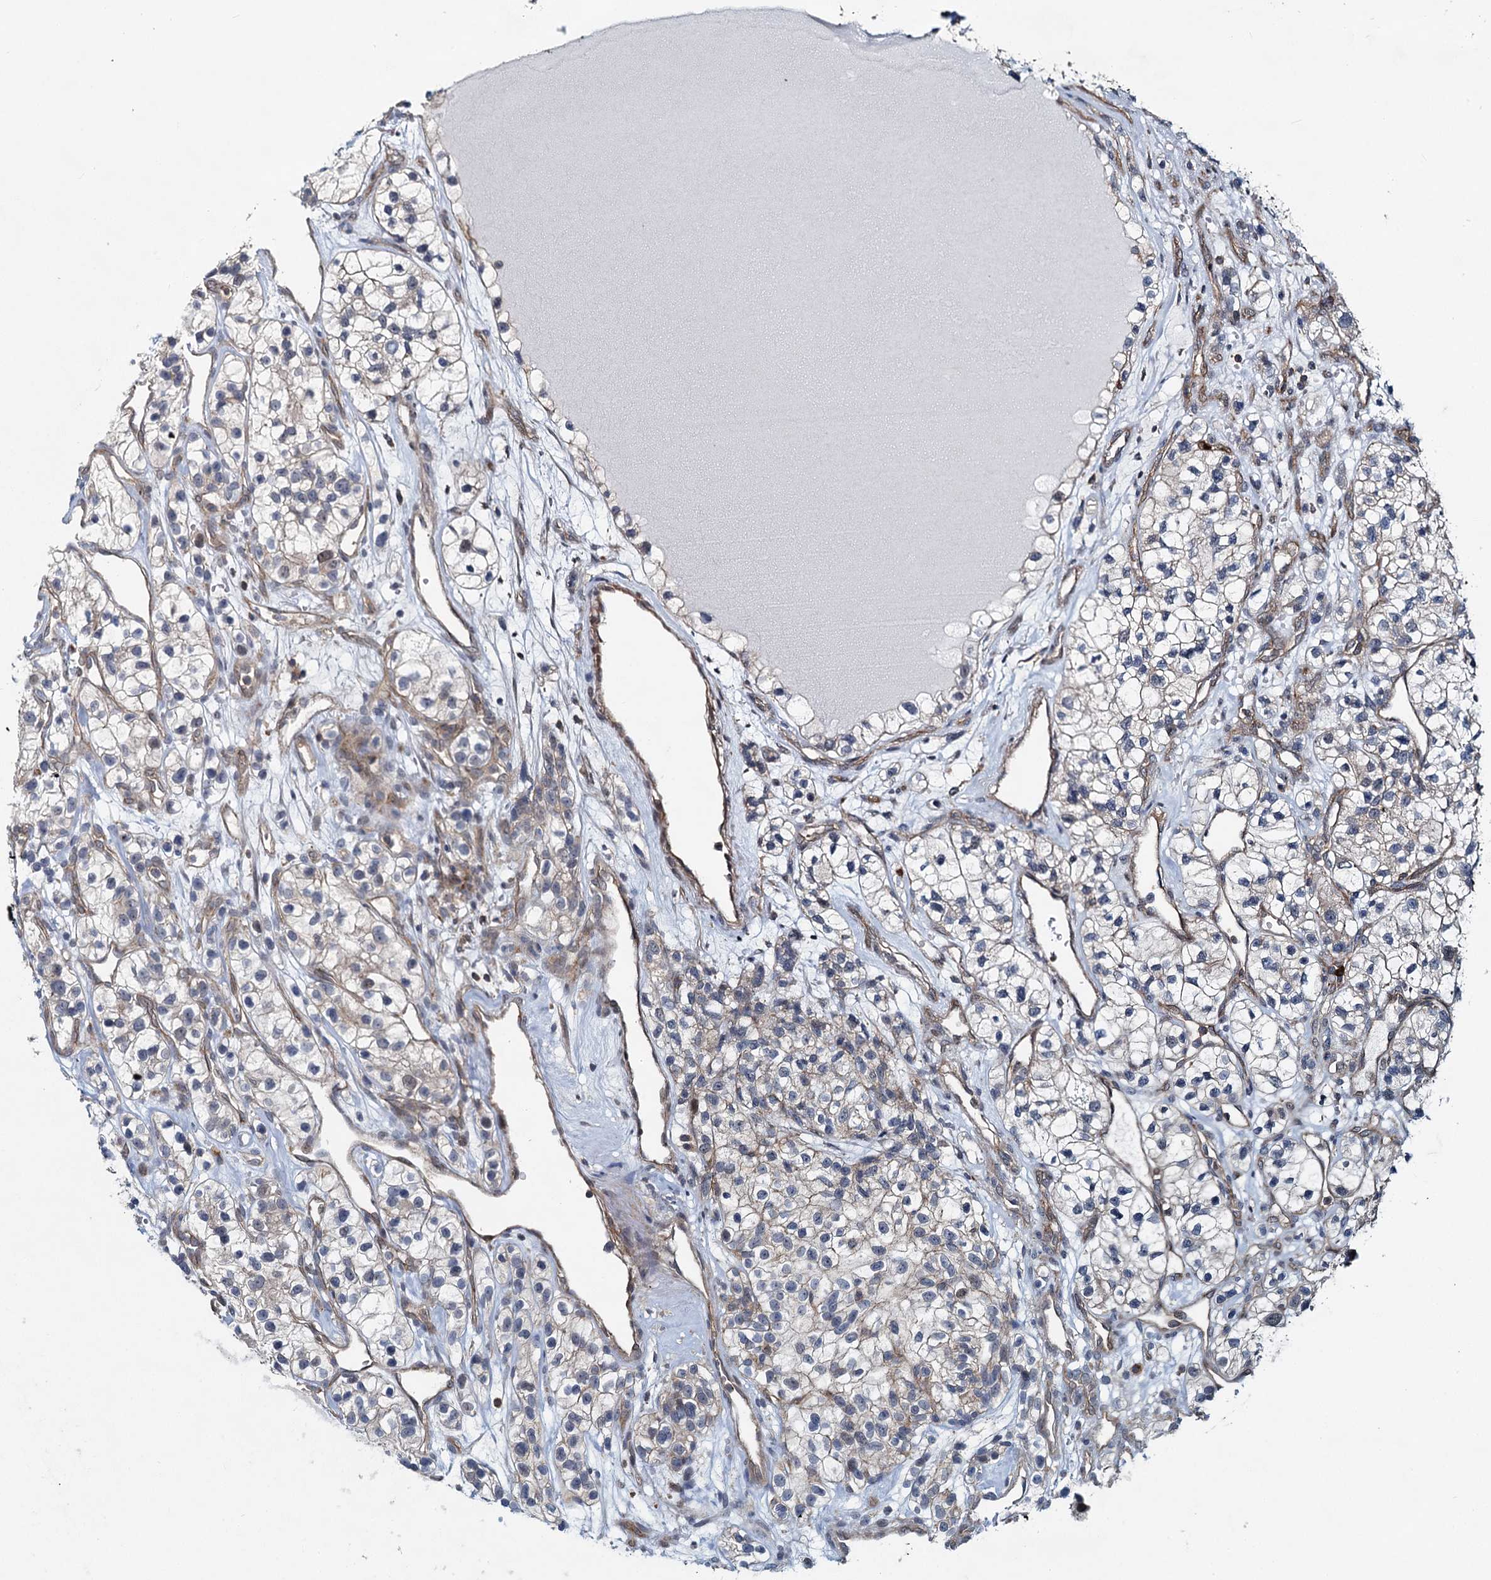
{"staining": {"intensity": "negative", "quantity": "none", "location": "none"}, "tissue": "renal cancer", "cell_type": "Tumor cells", "image_type": "cancer", "snomed": [{"axis": "morphology", "description": "Adenocarcinoma, NOS"}, {"axis": "topography", "description": "Kidney"}], "caption": "This is an IHC photomicrograph of adenocarcinoma (renal). There is no positivity in tumor cells.", "gene": "ADCY2", "patient": {"sex": "female", "age": 57}}